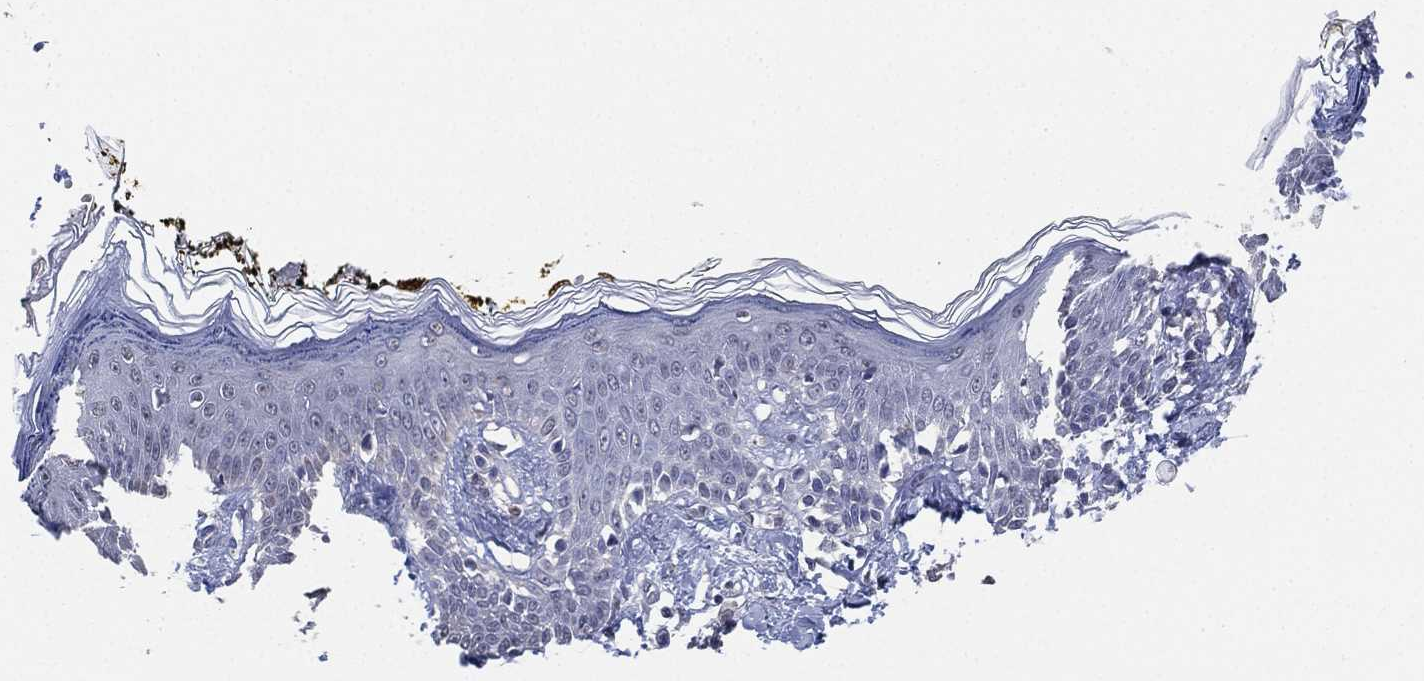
{"staining": {"intensity": "negative", "quantity": "none", "location": "none"}, "tissue": "skin", "cell_type": "Fibroblasts", "image_type": "normal", "snomed": [{"axis": "morphology", "description": "Normal tissue, NOS"}, {"axis": "topography", "description": "Skin"}], "caption": "Immunohistochemistry of unremarkable human skin demonstrates no staining in fibroblasts.", "gene": "IYD", "patient": {"sex": "male", "age": 76}}